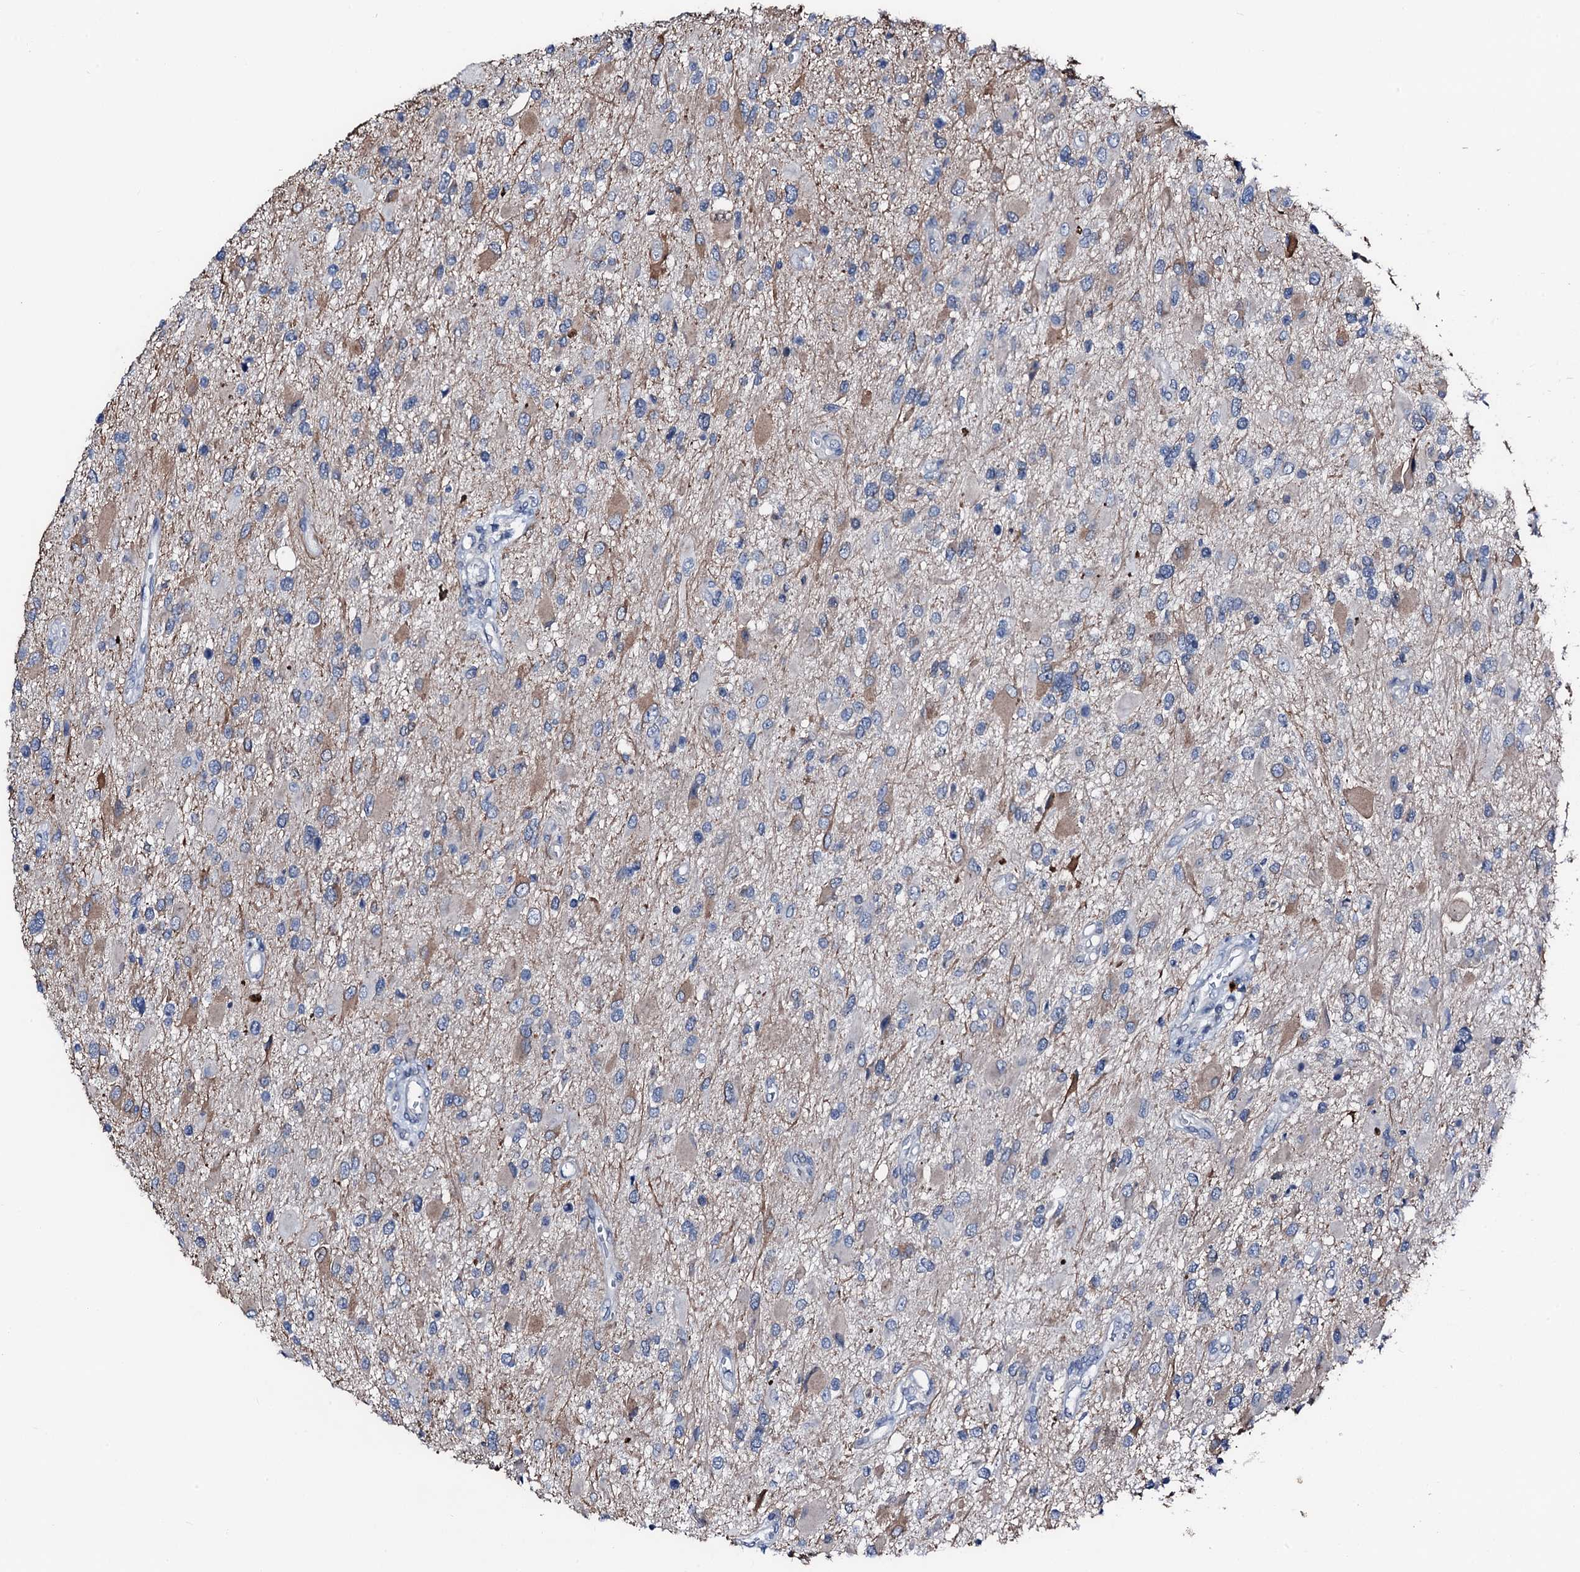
{"staining": {"intensity": "negative", "quantity": "none", "location": "none"}, "tissue": "glioma", "cell_type": "Tumor cells", "image_type": "cancer", "snomed": [{"axis": "morphology", "description": "Glioma, malignant, High grade"}, {"axis": "topography", "description": "Brain"}], "caption": "Immunohistochemistry (IHC) micrograph of neoplastic tissue: high-grade glioma (malignant) stained with DAB (3,3'-diaminobenzidine) exhibits no significant protein staining in tumor cells. (Brightfield microscopy of DAB IHC at high magnification).", "gene": "TRAFD1", "patient": {"sex": "male", "age": 53}}